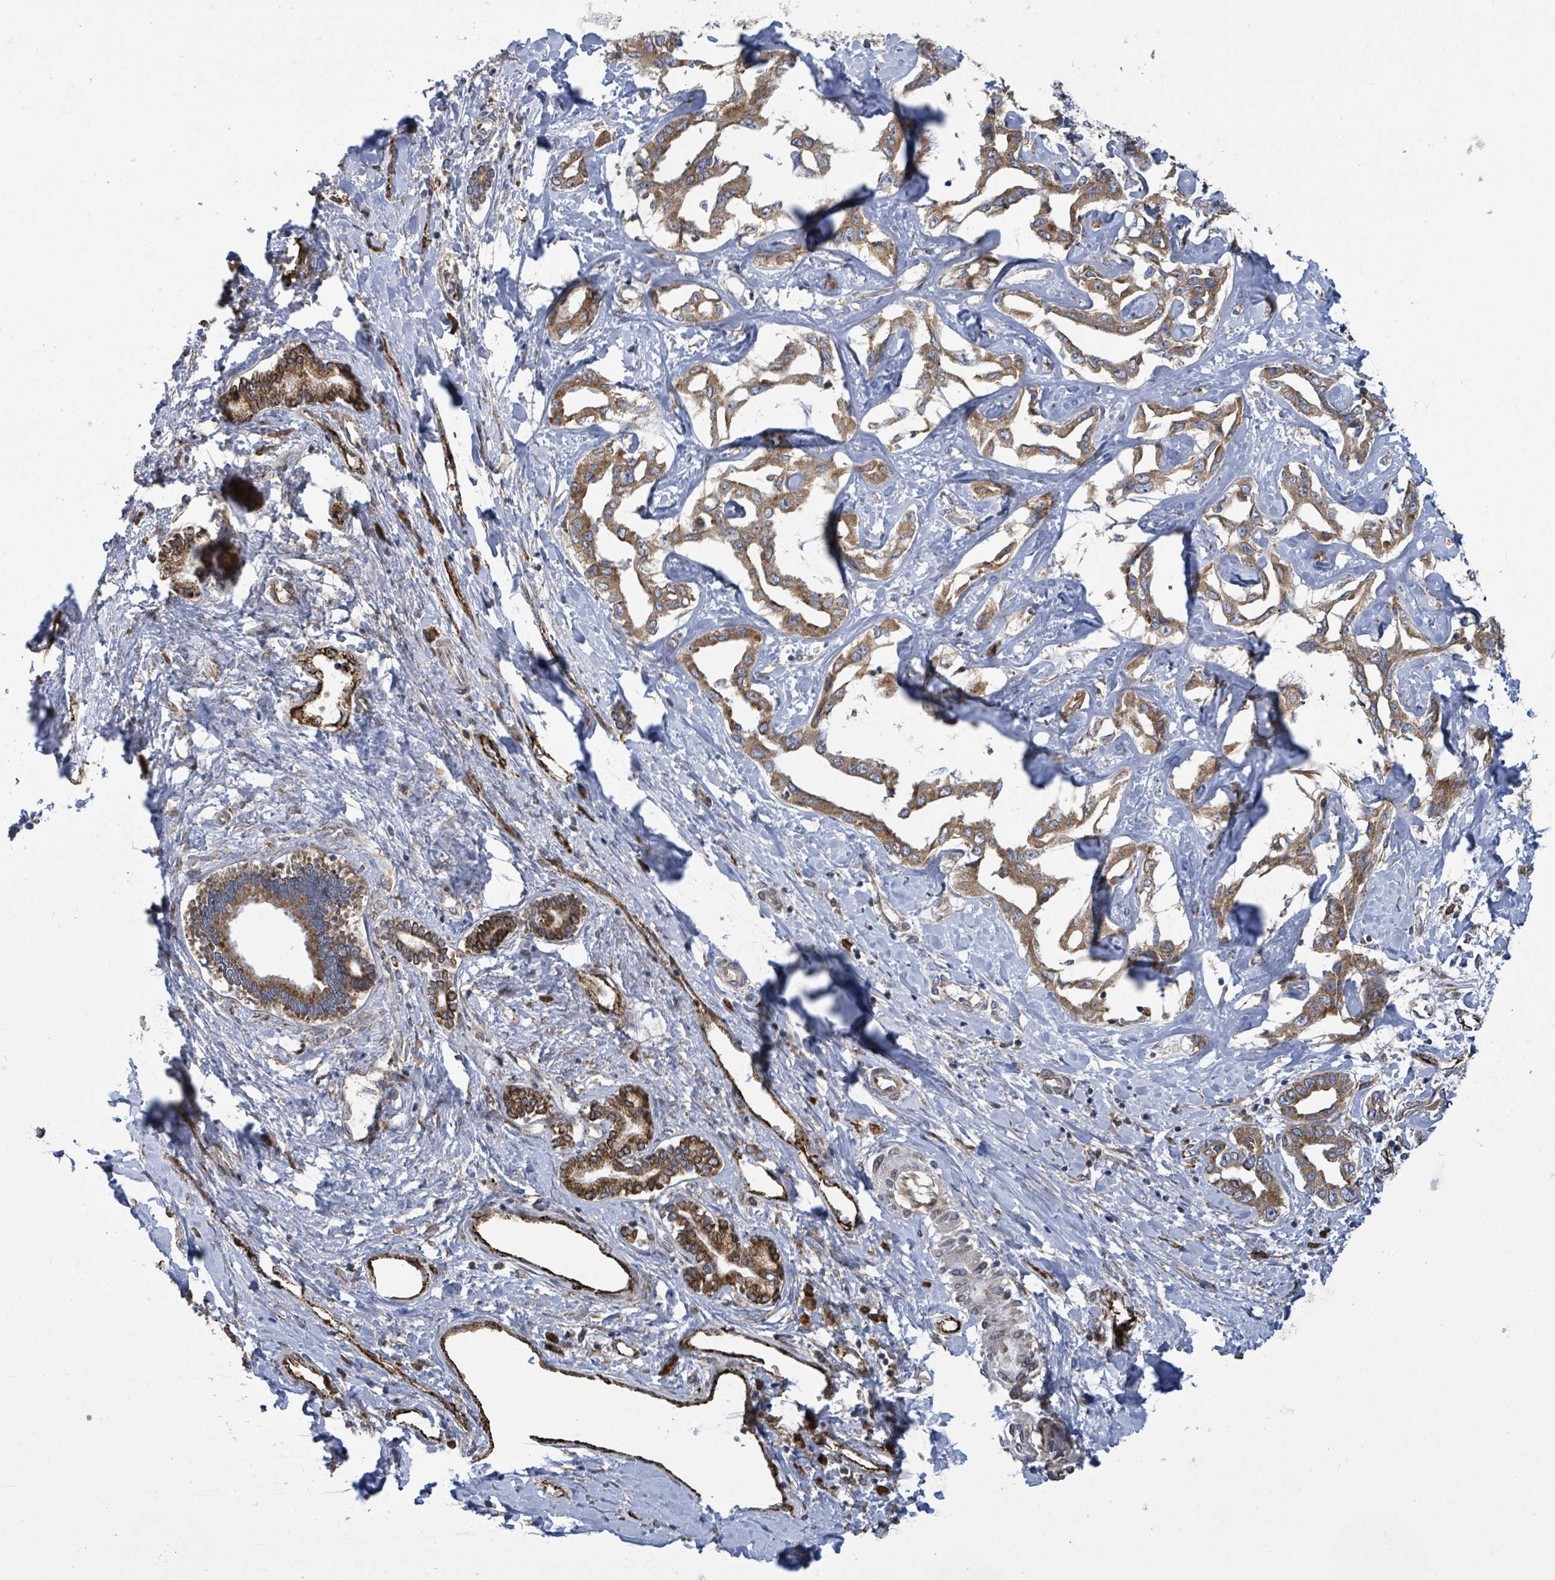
{"staining": {"intensity": "moderate", "quantity": ">75%", "location": "cytoplasmic/membranous"}, "tissue": "liver cancer", "cell_type": "Tumor cells", "image_type": "cancer", "snomed": [{"axis": "morphology", "description": "Cholangiocarcinoma"}, {"axis": "topography", "description": "Liver"}], "caption": "Moderate cytoplasmic/membranous positivity is seen in about >75% of tumor cells in liver cholangiocarcinoma. (DAB (3,3'-diaminobenzidine) = brown stain, brightfield microscopy at high magnification).", "gene": "NOMO1", "patient": {"sex": "male", "age": 59}}